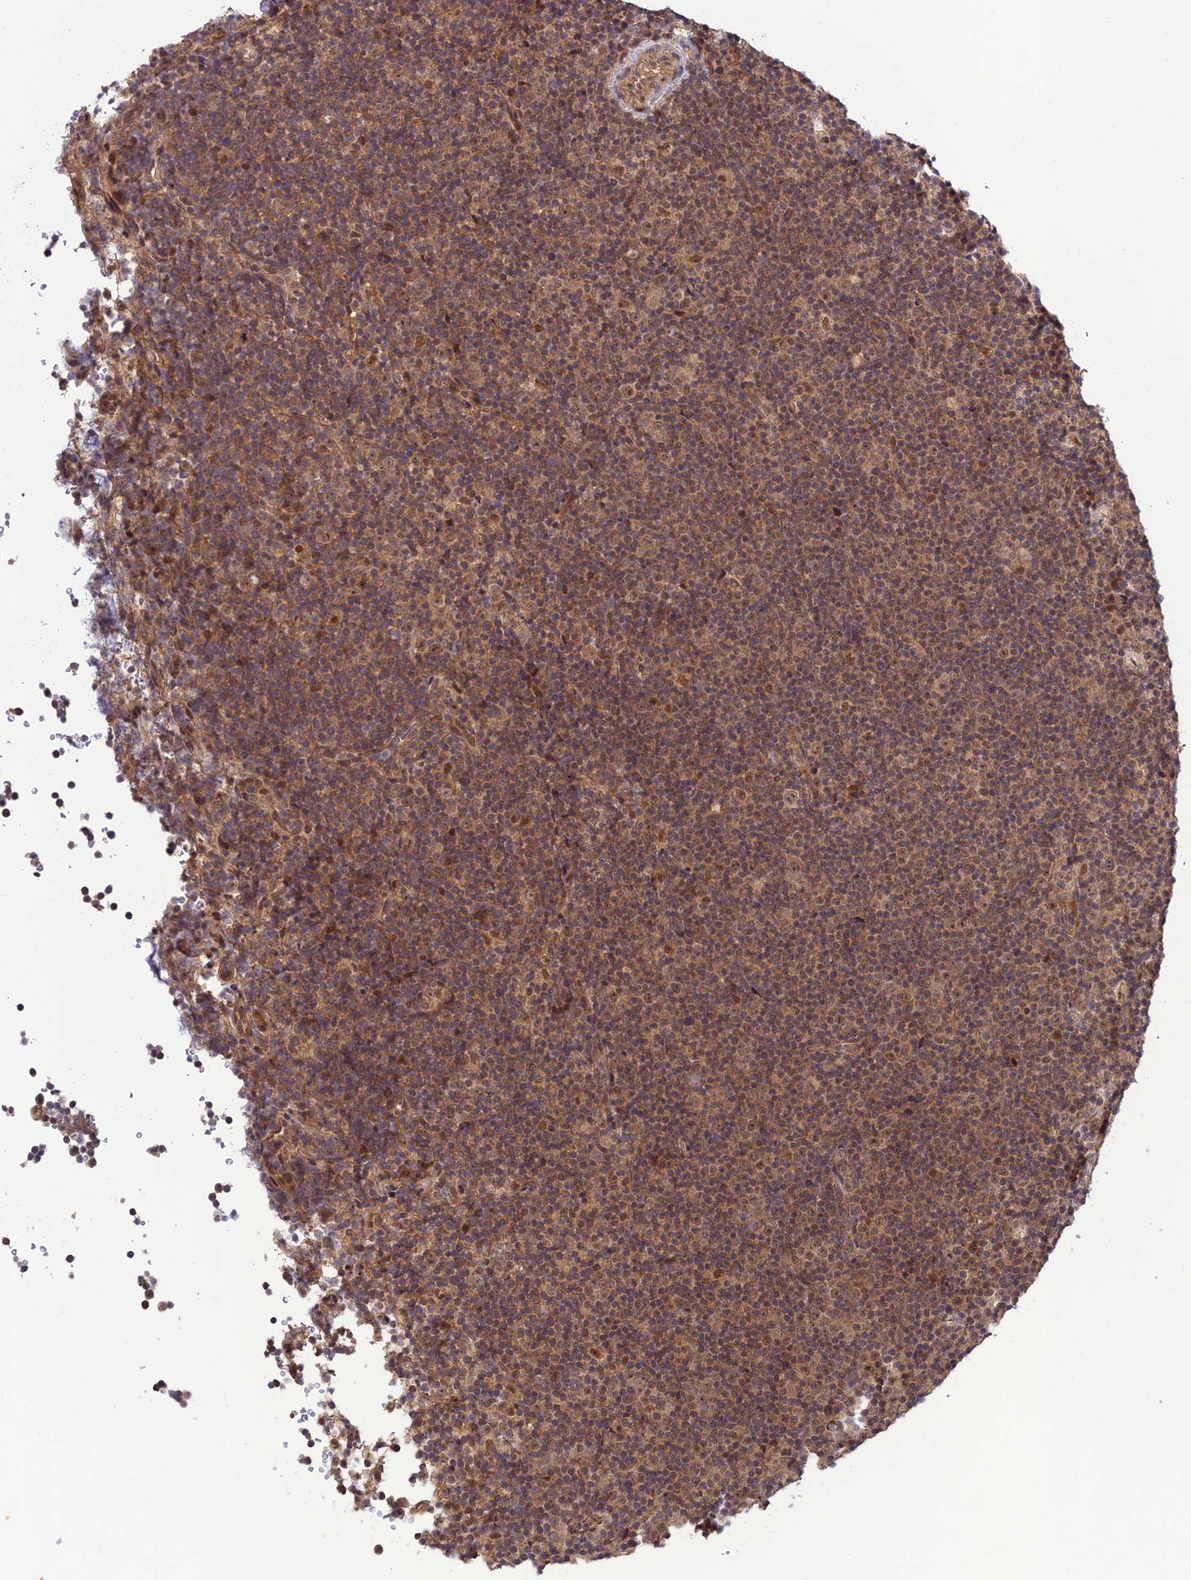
{"staining": {"intensity": "weak", "quantity": "25%-75%", "location": "nuclear"}, "tissue": "lymphoma", "cell_type": "Tumor cells", "image_type": "cancer", "snomed": [{"axis": "morphology", "description": "Malignant lymphoma, non-Hodgkin's type, Low grade"}, {"axis": "topography", "description": "Lymph node"}], "caption": "Malignant lymphoma, non-Hodgkin's type (low-grade) tissue exhibits weak nuclear positivity in about 25%-75% of tumor cells", "gene": "REV1", "patient": {"sex": "female", "age": 67}}